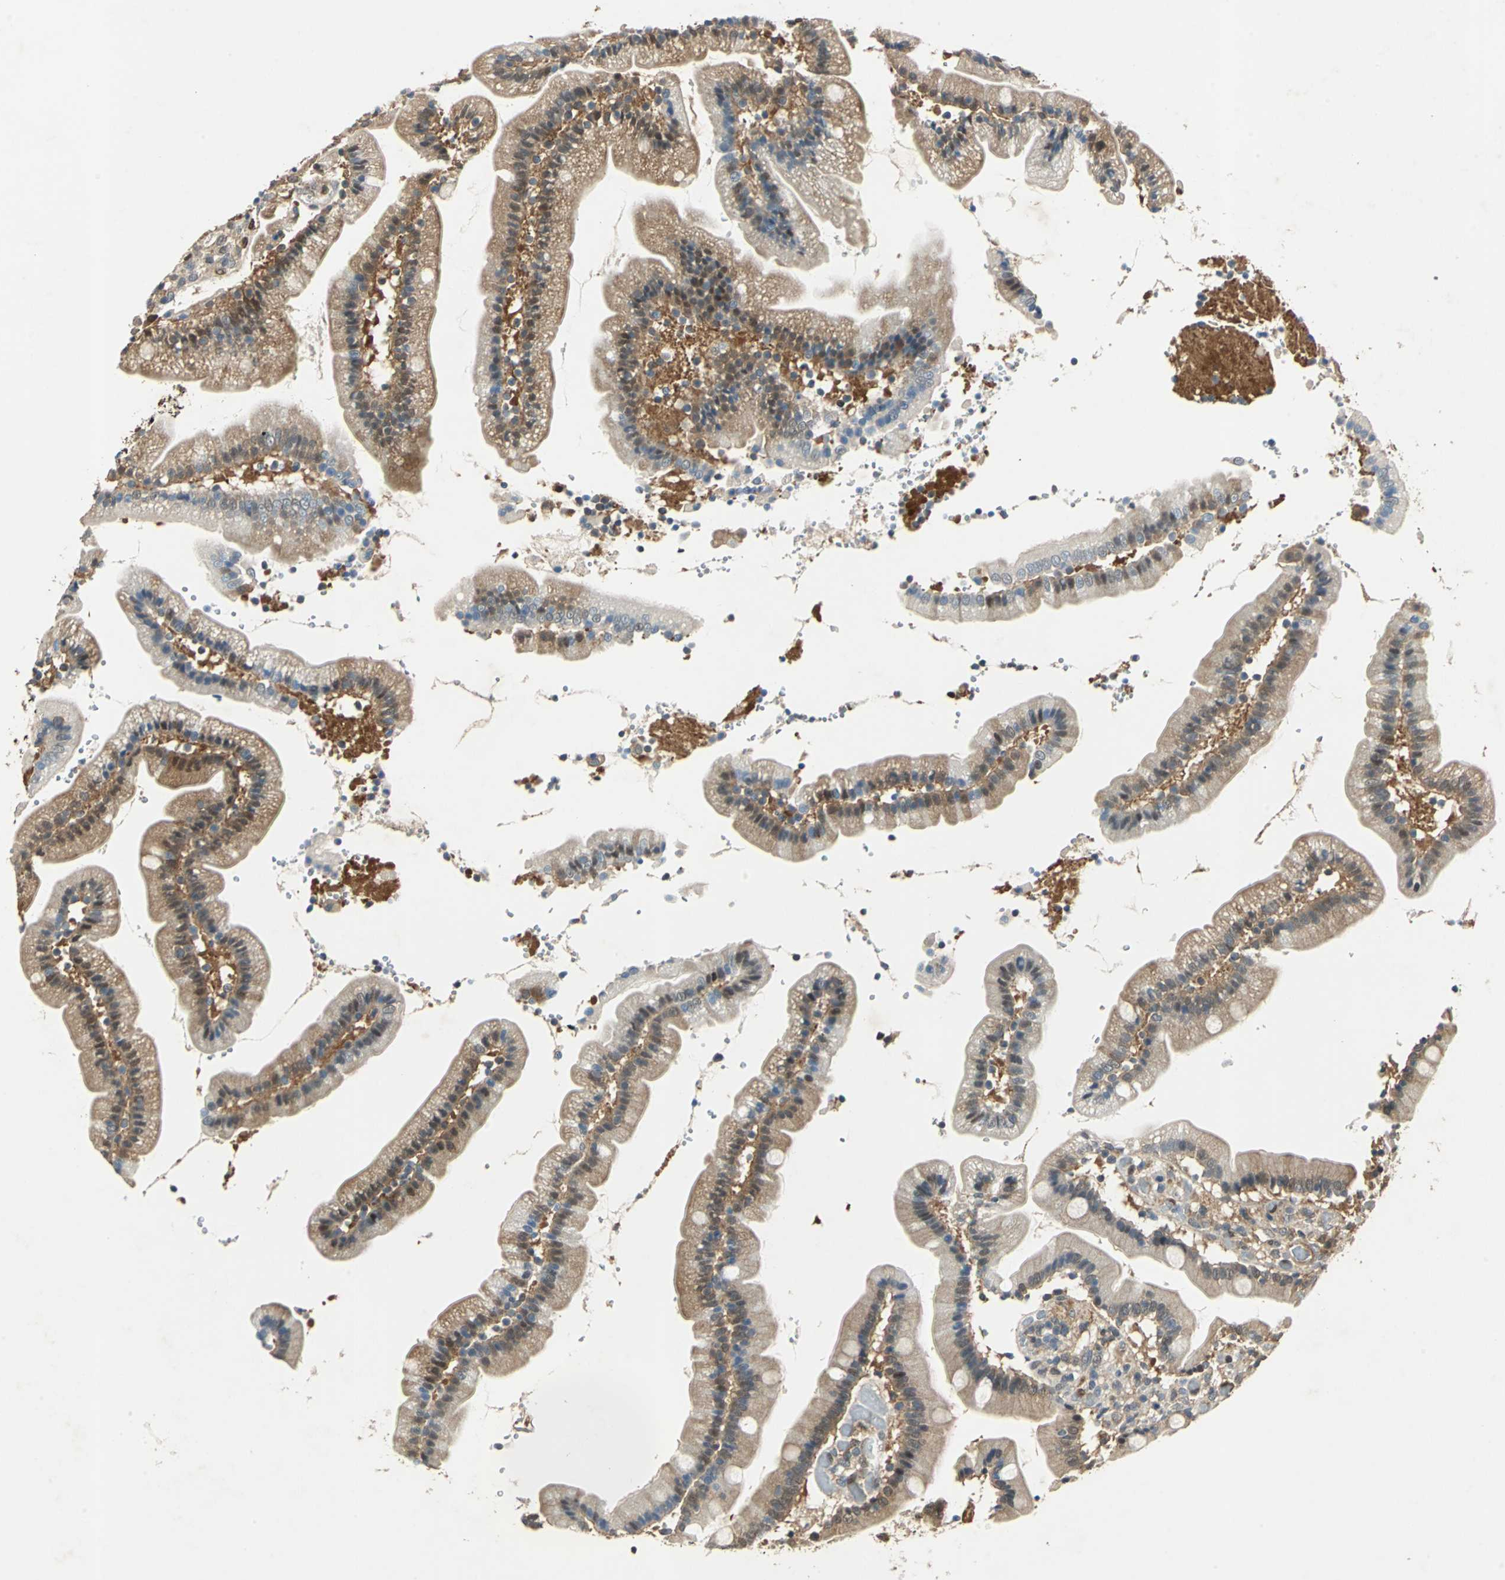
{"staining": {"intensity": "moderate", "quantity": ">75%", "location": "cytoplasmic/membranous,nuclear"}, "tissue": "duodenum", "cell_type": "Glandular cells", "image_type": "normal", "snomed": [{"axis": "morphology", "description": "Normal tissue, NOS"}, {"axis": "topography", "description": "Duodenum"}], "caption": "Normal duodenum was stained to show a protein in brown. There is medium levels of moderate cytoplasmic/membranous,nuclear expression in approximately >75% of glandular cells.", "gene": "RRM2B", "patient": {"sex": "male", "age": 66}}